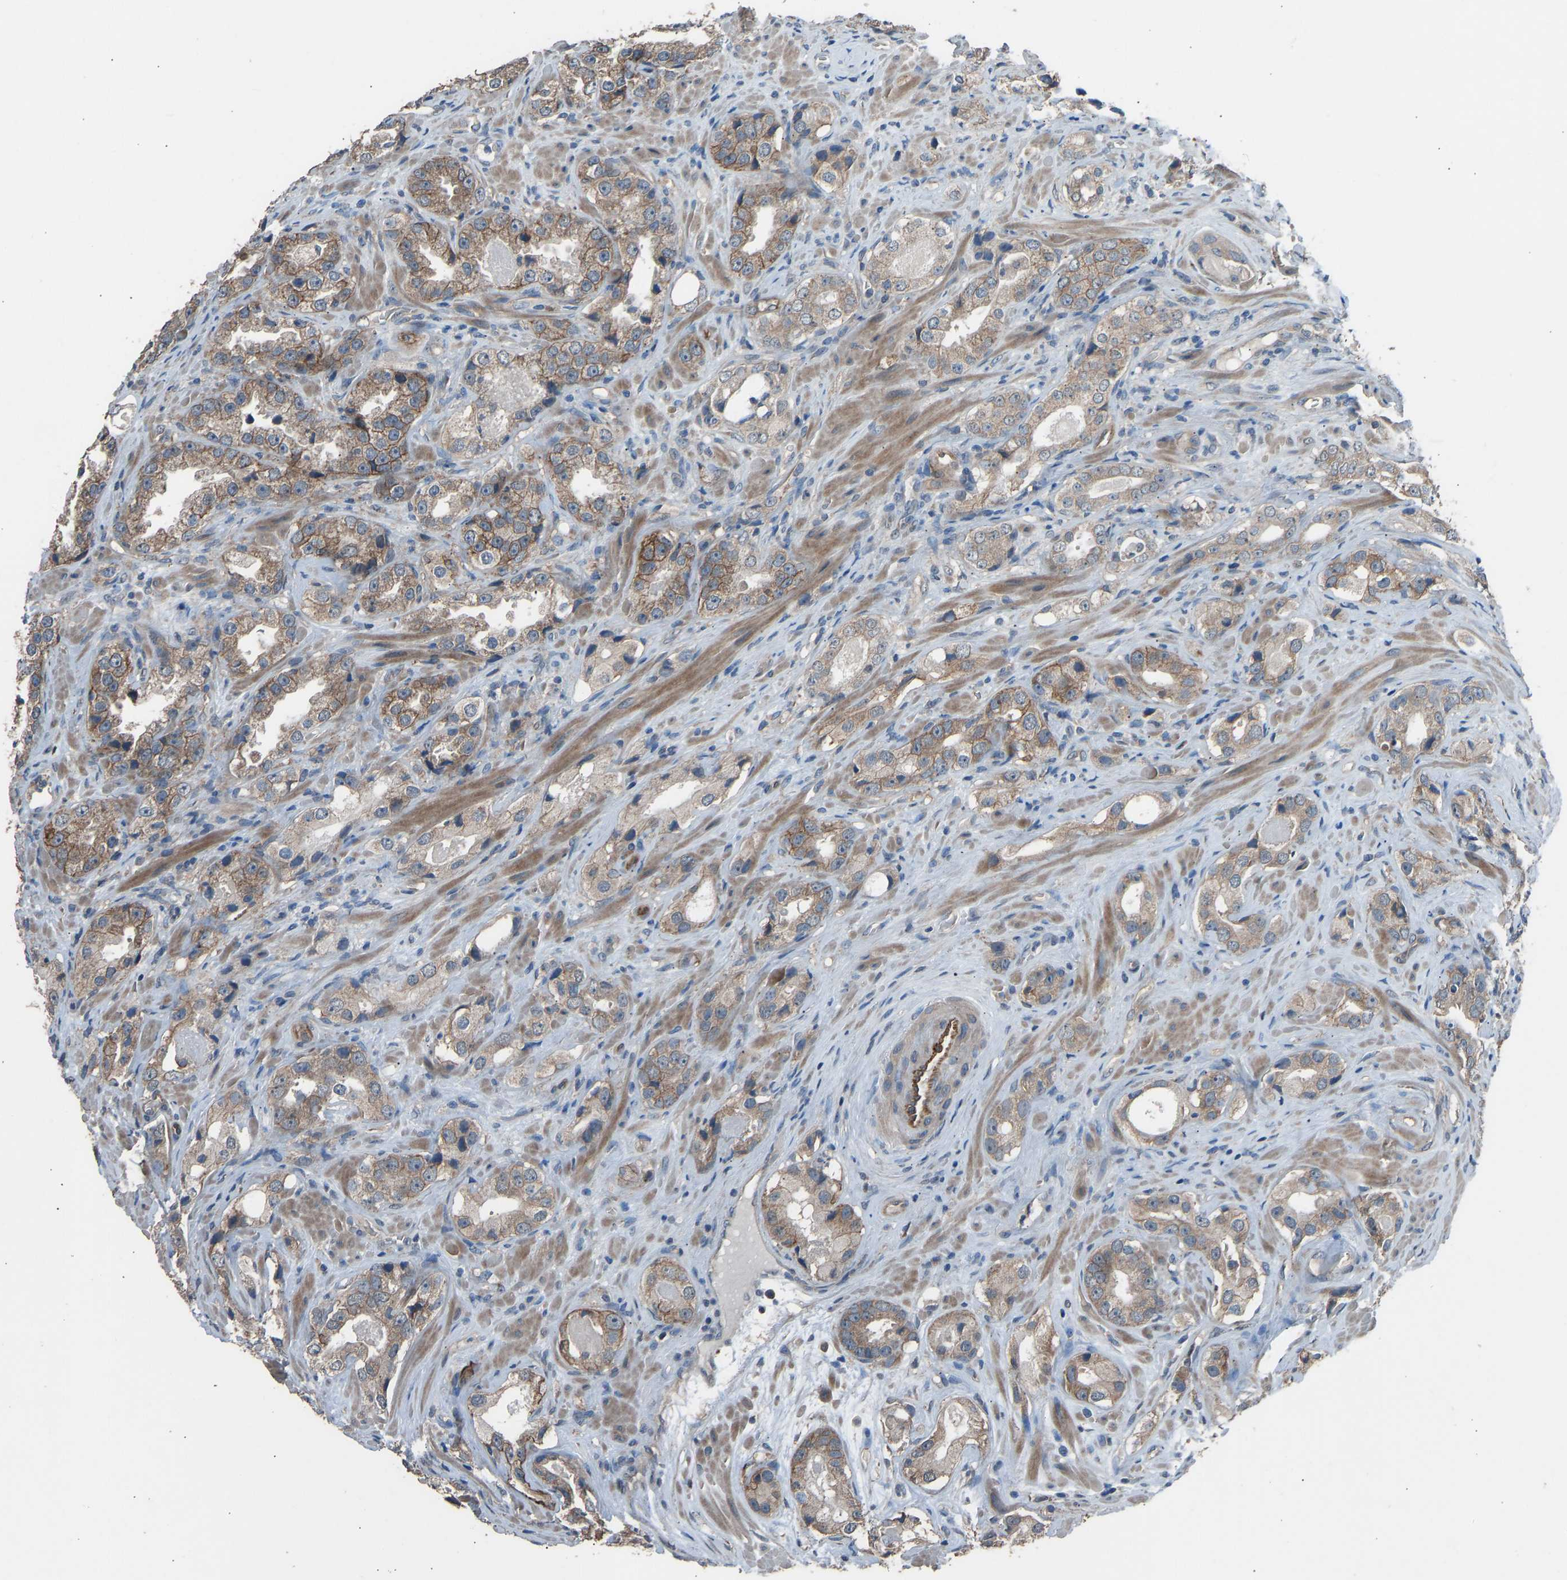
{"staining": {"intensity": "moderate", "quantity": ">75%", "location": "cytoplasmic/membranous"}, "tissue": "prostate cancer", "cell_type": "Tumor cells", "image_type": "cancer", "snomed": [{"axis": "morphology", "description": "Adenocarcinoma, High grade"}, {"axis": "topography", "description": "Prostate"}], "caption": "Immunohistochemical staining of prostate cancer (high-grade adenocarcinoma) displays medium levels of moderate cytoplasmic/membranous staining in approximately >75% of tumor cells.", "gene": "SLC43A1", "patient": {"sex": "male", "age": 63}}